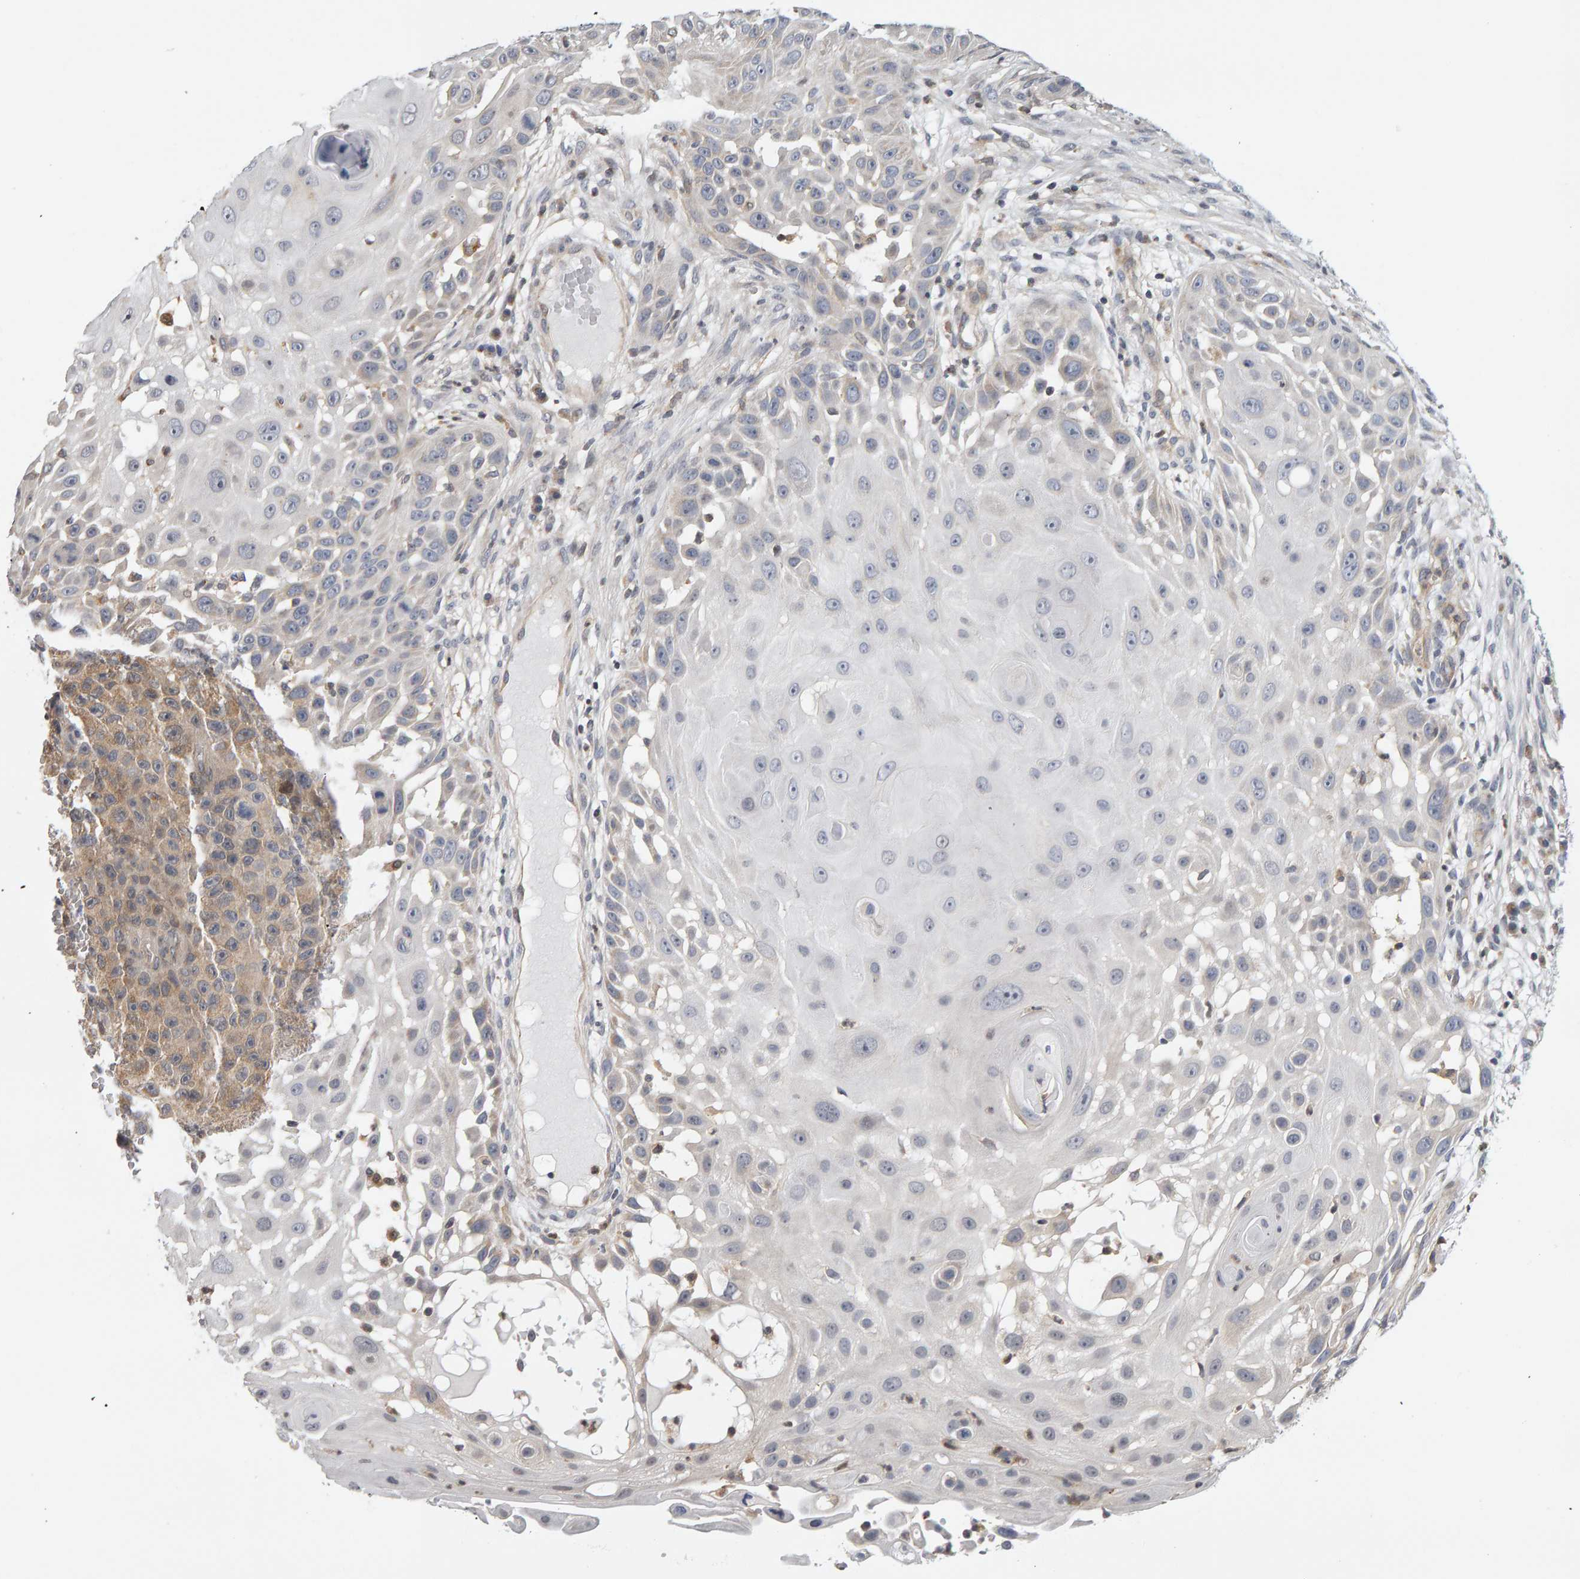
{"staining": {"intensity": "negative", "quantity": "none", "location": "none"}, "tissue": "skin cancer", "cell_type": "Tumor cells", "image_type": "cancer", "snomed": [{"axis": "morphology", "description": "Squamous cell carcinoma, NOS"}, {"axis": "topography", "description": "Skin"}], "caption": "Tumor cells are negative for protein expression in human skin cancer (squamous cell carcinoma). Brightfield microscopy of IHC stained with DAB (brown) and hematoxylin (blue), captured at high magnification.", "gene": "MSRA", "patient": {"sex": "female", "age": 44}}